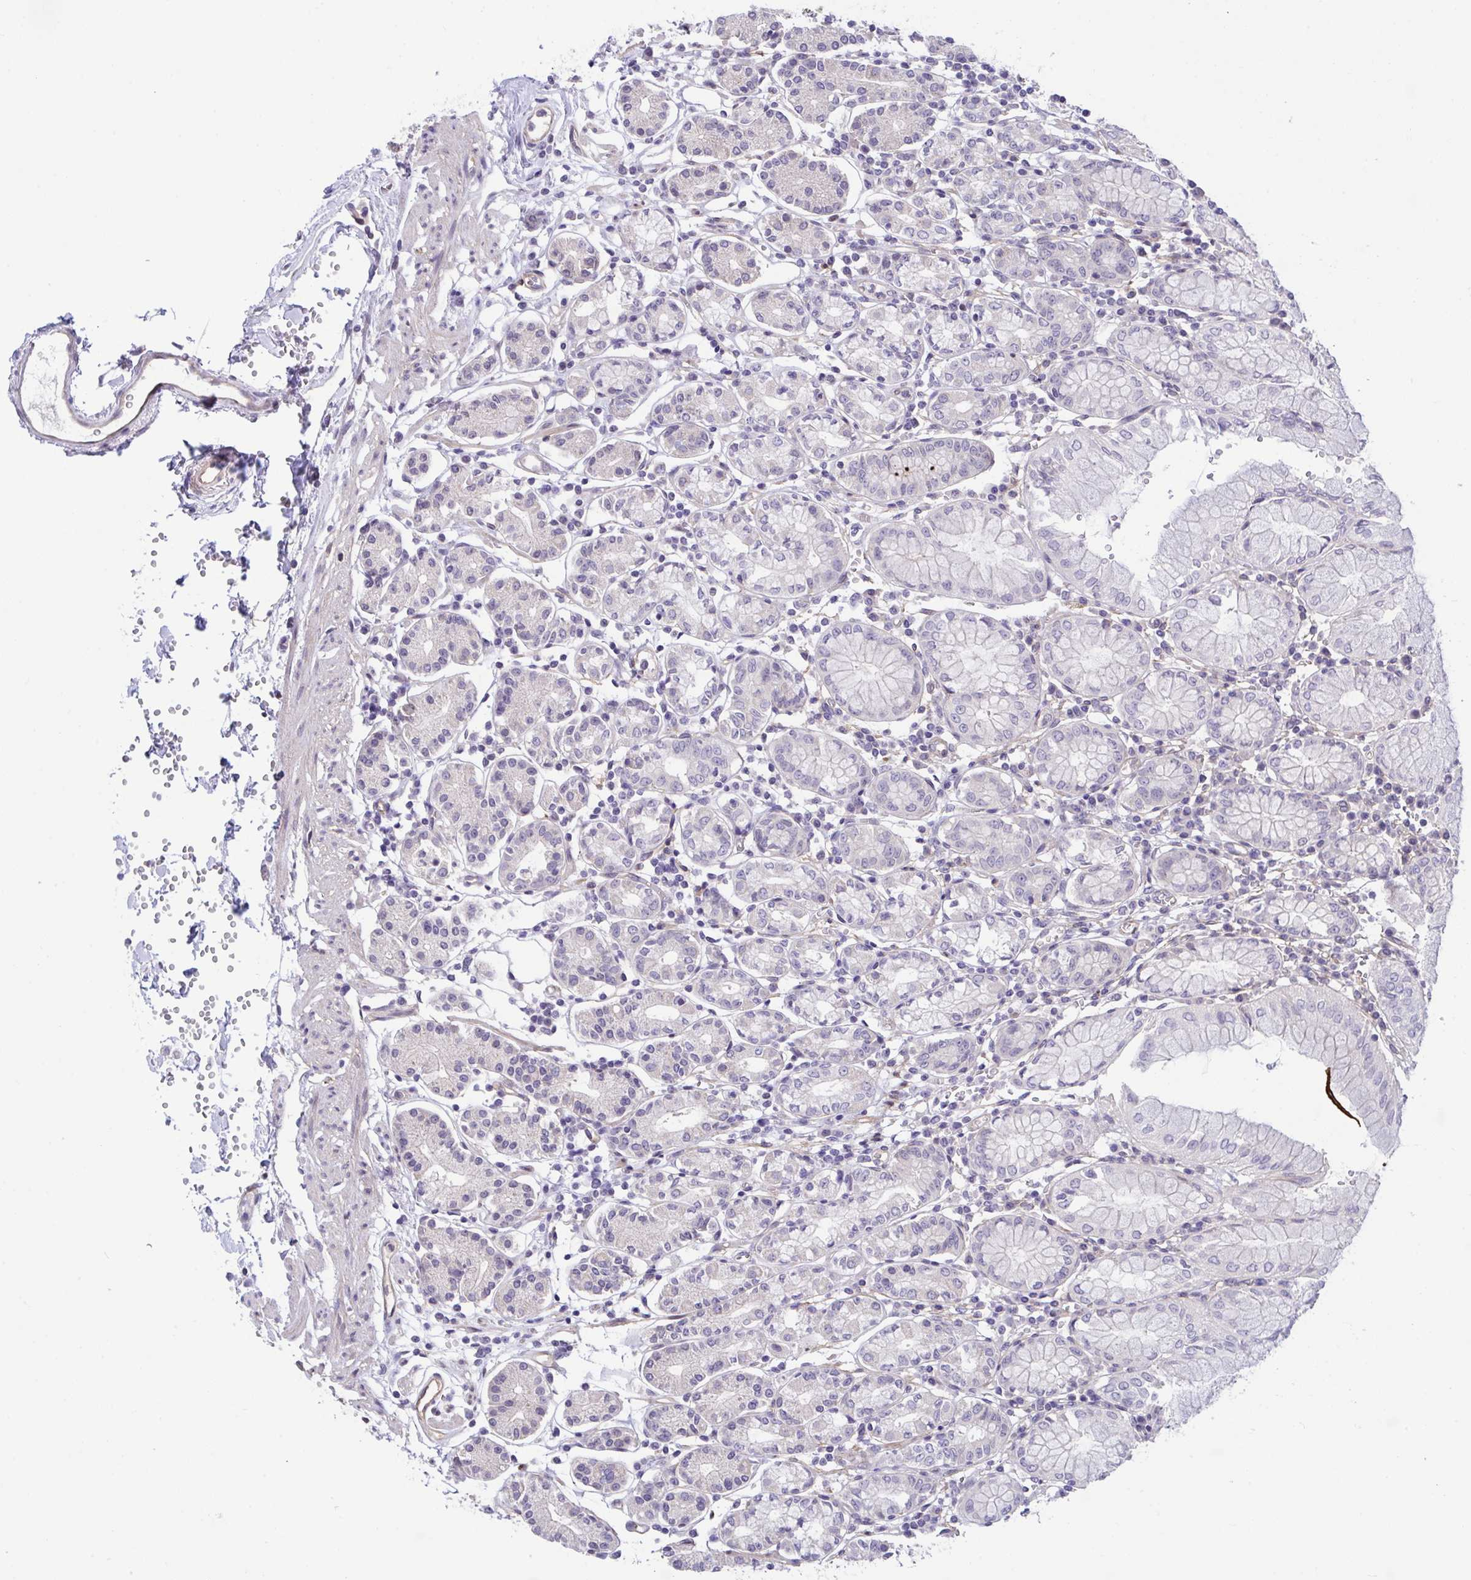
{"staining": {"intensity": "moderate", "quantity": "<25%", "location": "cytoplasmic/membranous"}, "tissue": "stomach", "cell_type": "Glandular cells", "image_type": "normal", "snomed": [{"axis": "morphology", "description": "Normal tissue, NOS"}, {"axis": "topography", "description": "Stomach"}], "caption": "Brown immunohistochemical staining in normal stomach exhibits moderate cytoplasmic/membranous staining in about <25% of glandular cells. (brown staining indicates protein expression, while blue staining denotes nuclei).", "gene": "RHOXF1", "patient": {"sex": "female", "age": 62}}